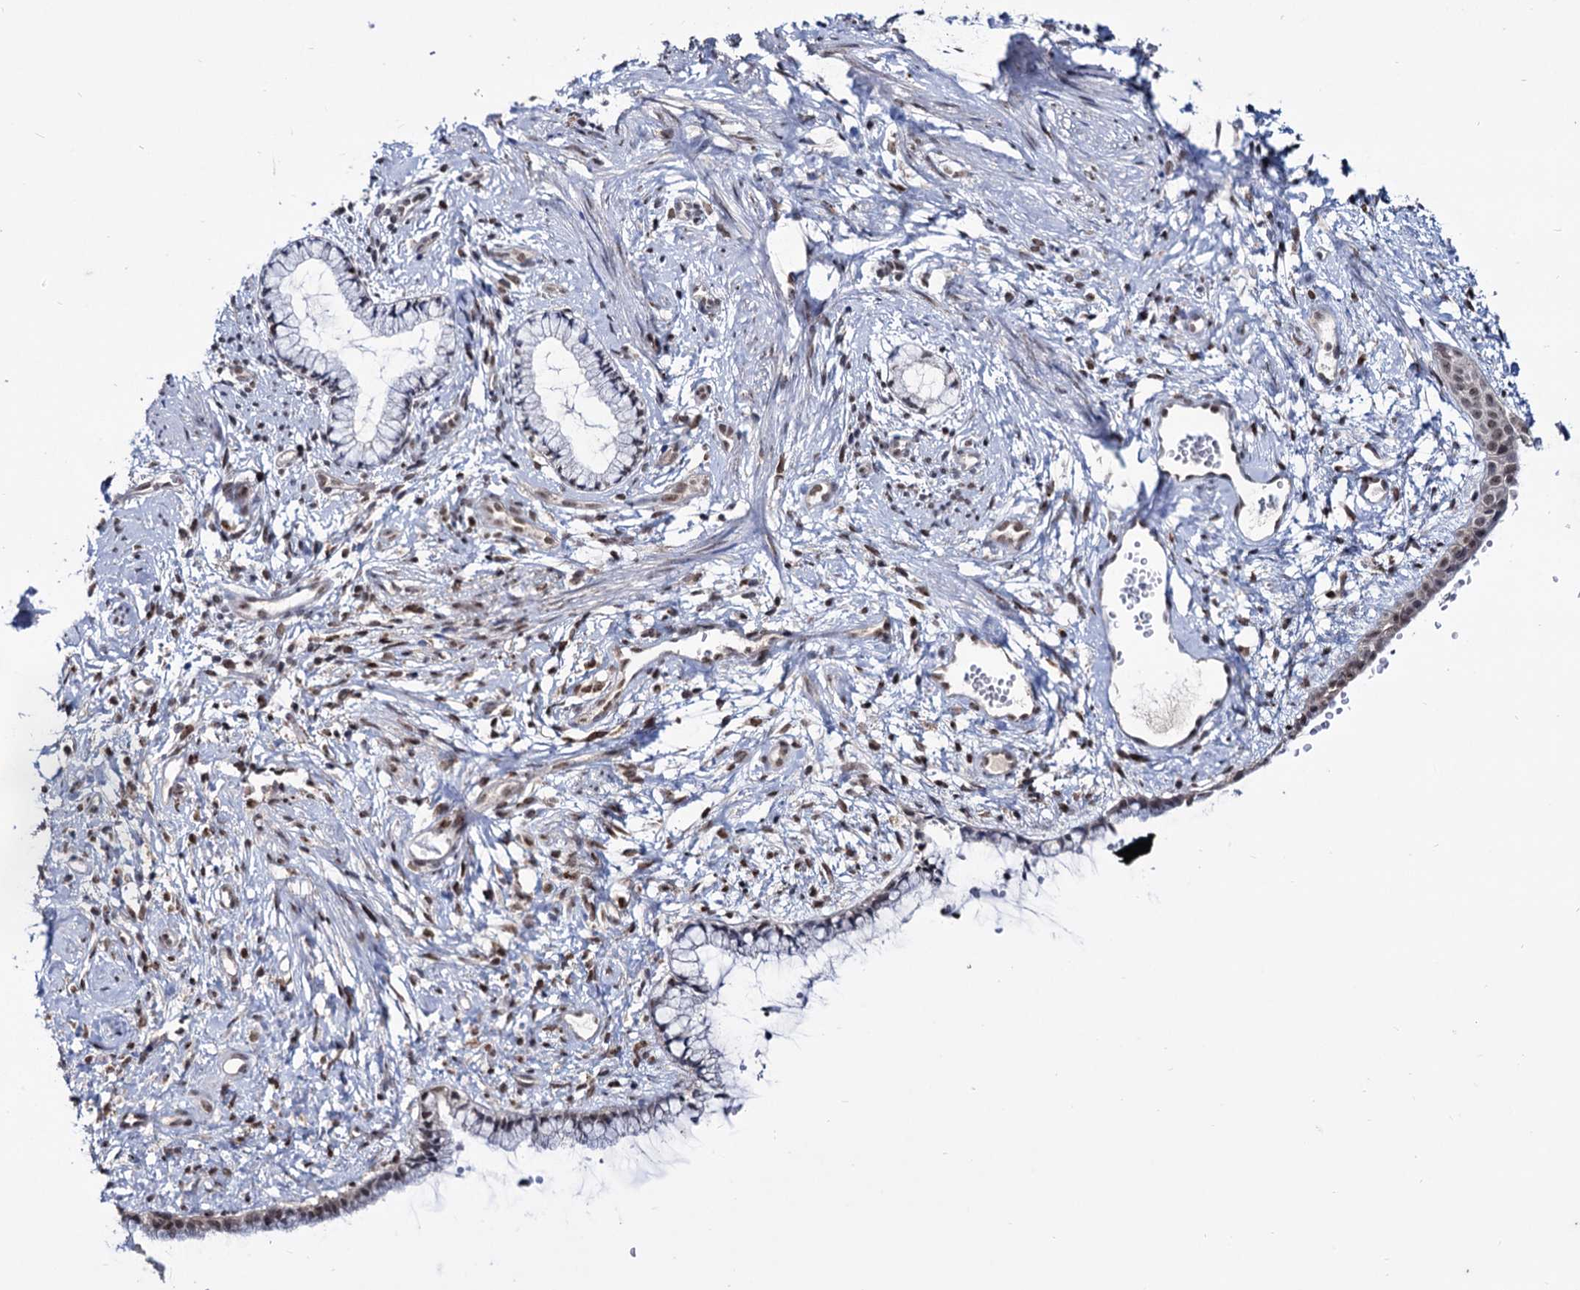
{"staining": {"intensity": "weak", "quantity": "25%-75%", "location": "nuclear"}, "tissue": "cervix", "cell_type": "Glandular cells", "image_type": "normal", "snomed": [{"axis": "morphology", "description": "Normal tissue, NOS"}, {"axis": "topography", "description": "Cervix"}], "caption": "Protein expression analysis of benign human cervix reveals weak nuclear expression in approximately 25%-75% of glandular cells.", "gene": "SMCHD1", "patient": {"sex": "female", "age": 57}}